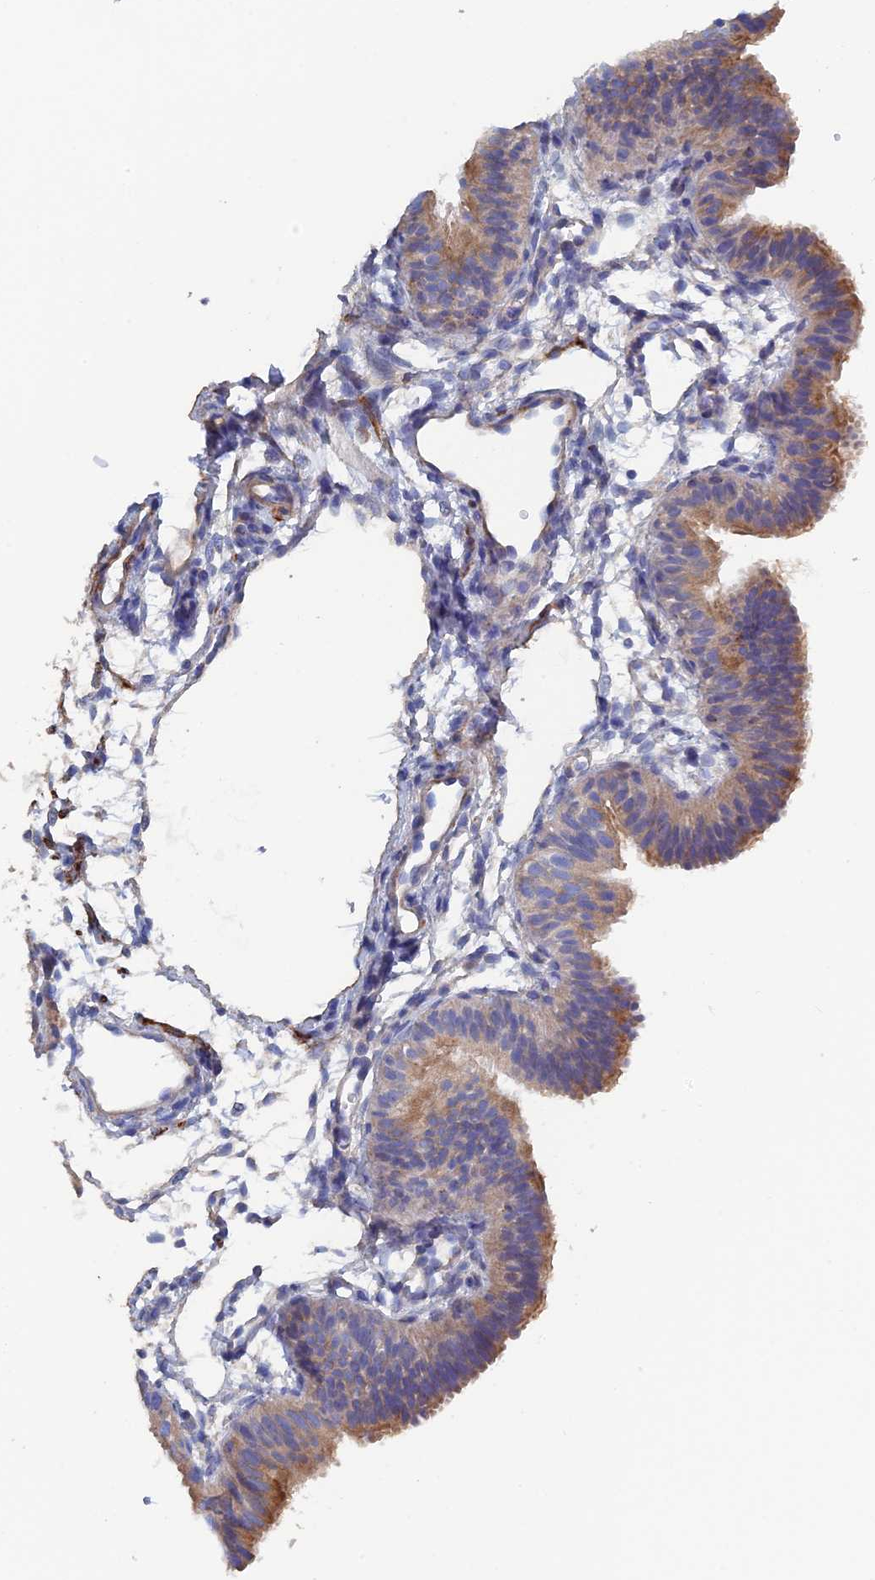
{"staining": {"intensity": "moderate", "quantity": "<25%", "location": "cytoplasmic/membranous"}, "tissue": "fallopian tube", "cell_type": "Glandular cells", "image_type": "normal", "snomed": [{"axis": "morphology", "description": "Normal tissue, NOS"}, {"axis": "topography", "description": "Fallopian tube"}], "caption": "The photomicrograph displays immunohistochemical staining of unremarkable fallopian tube. There is moderate cytoplasmic/membranous expression is seen in approximately <25% of glandular cells. The staining was performed using DAB, with brown indicating positive protein expression. Nuclei are stained blue with hematoxylin.", "gene": "PCDHA8", "patient": {"sex": "female", "age": 35}}